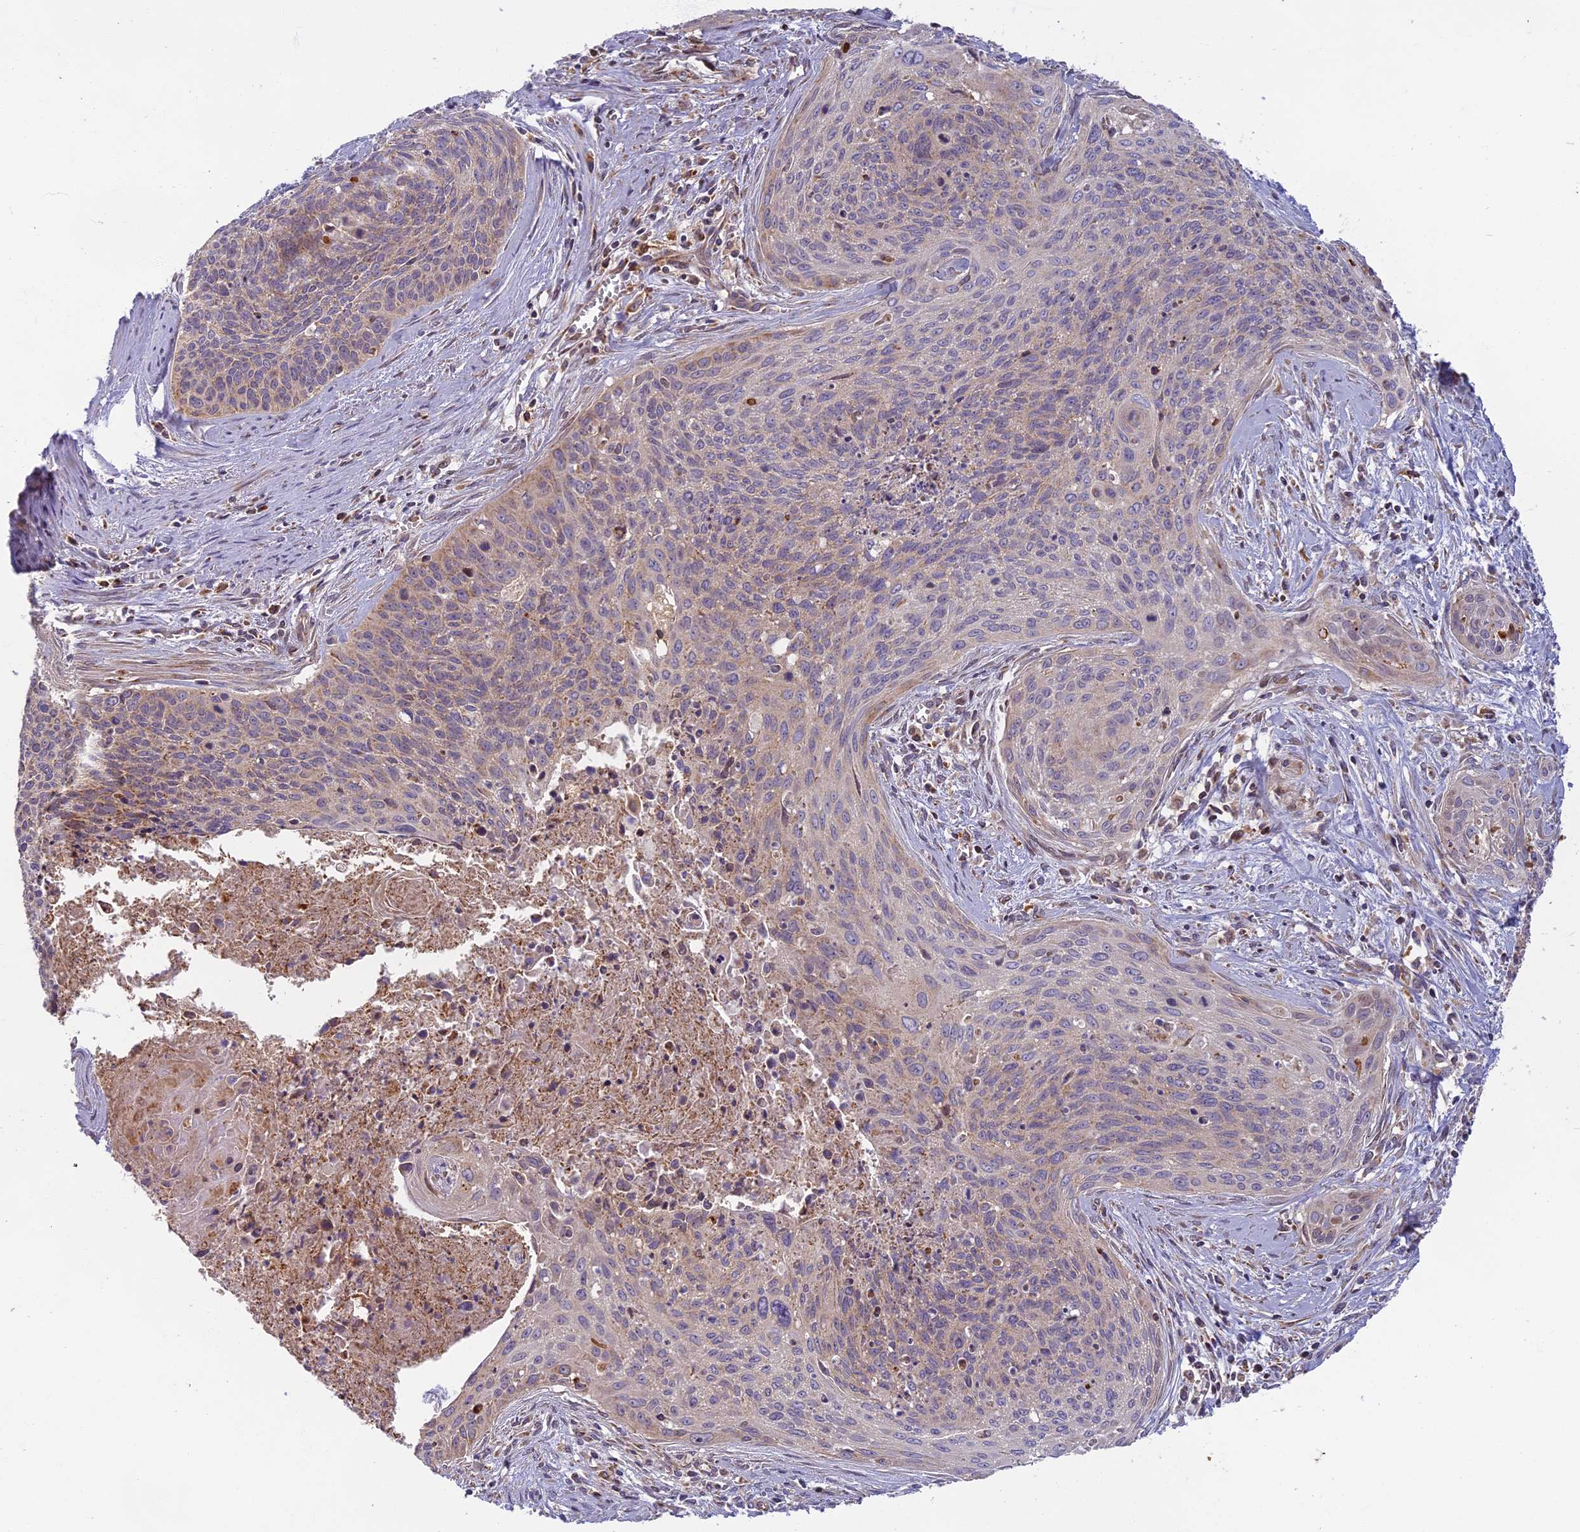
{"staining": {"intensity": "weak", "quantity": "<25%", "location": "cytoplasmic/membranous"}, "tissue": "cervical cancer", "cell_type": "Tumor cells", "image_type": "cancer", "snomed": [{"axis": "morphology", "description": "Squamous cell carcinoma, NOS"}, {"axis": "topography", "description": "Cervix"}], "caption": "Immunohistochemistry image of neoplastic tissue: human squamous cell carcinoma (cervical) stained with DAB (3,3'-diaminobenzidine) demonstrates no significant protein expression in tumor cells.", "gene": "EDAR", "patient": {"sex": "female", "age": 55}}